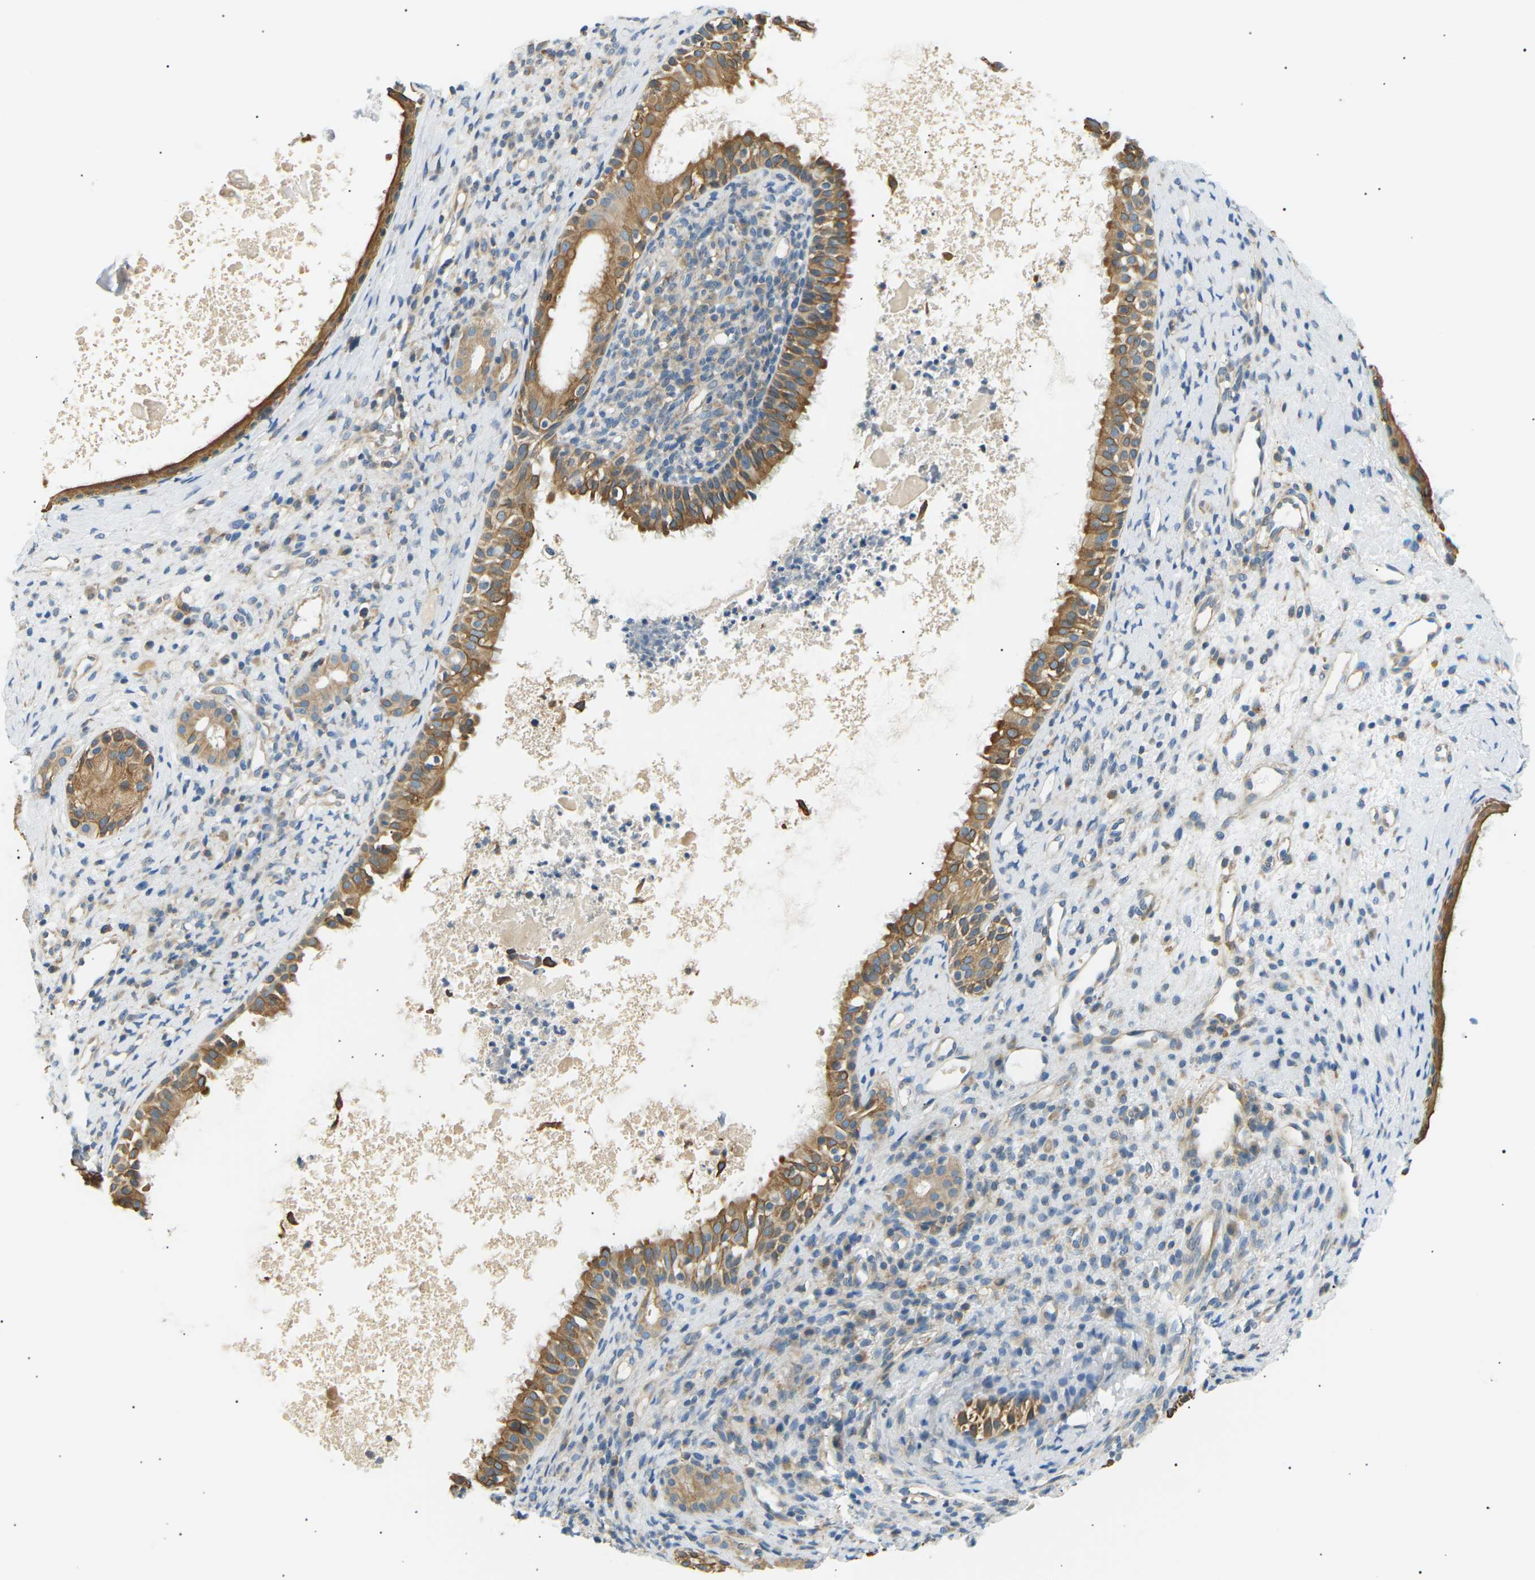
{"staining": {"intensity": "moderate", "quantity": ">75%", "location": "cytoplasmic/membranous"}, "tissue": "nasopharynx", "cell_type": "Respiratory epithelial cells", "image_type": "normal", "snomed": [{"axis": "morphology", "description": "Normal tissue, NOS"}, {"axis": "topography", "description": "Nasopharynx"}], "caption": "IHC micrograph of normal nasopharynx: nasopharynx stained using IHC exhibits medium levels of moderate protein expression localized specifically in the cytoplasmic/membranous of respiratory epithelial cells, appearing as a cytoplasmic/membranous brown color.", "gene": "TBC1D8", "patient": {"sex": "male", "age": 22}}